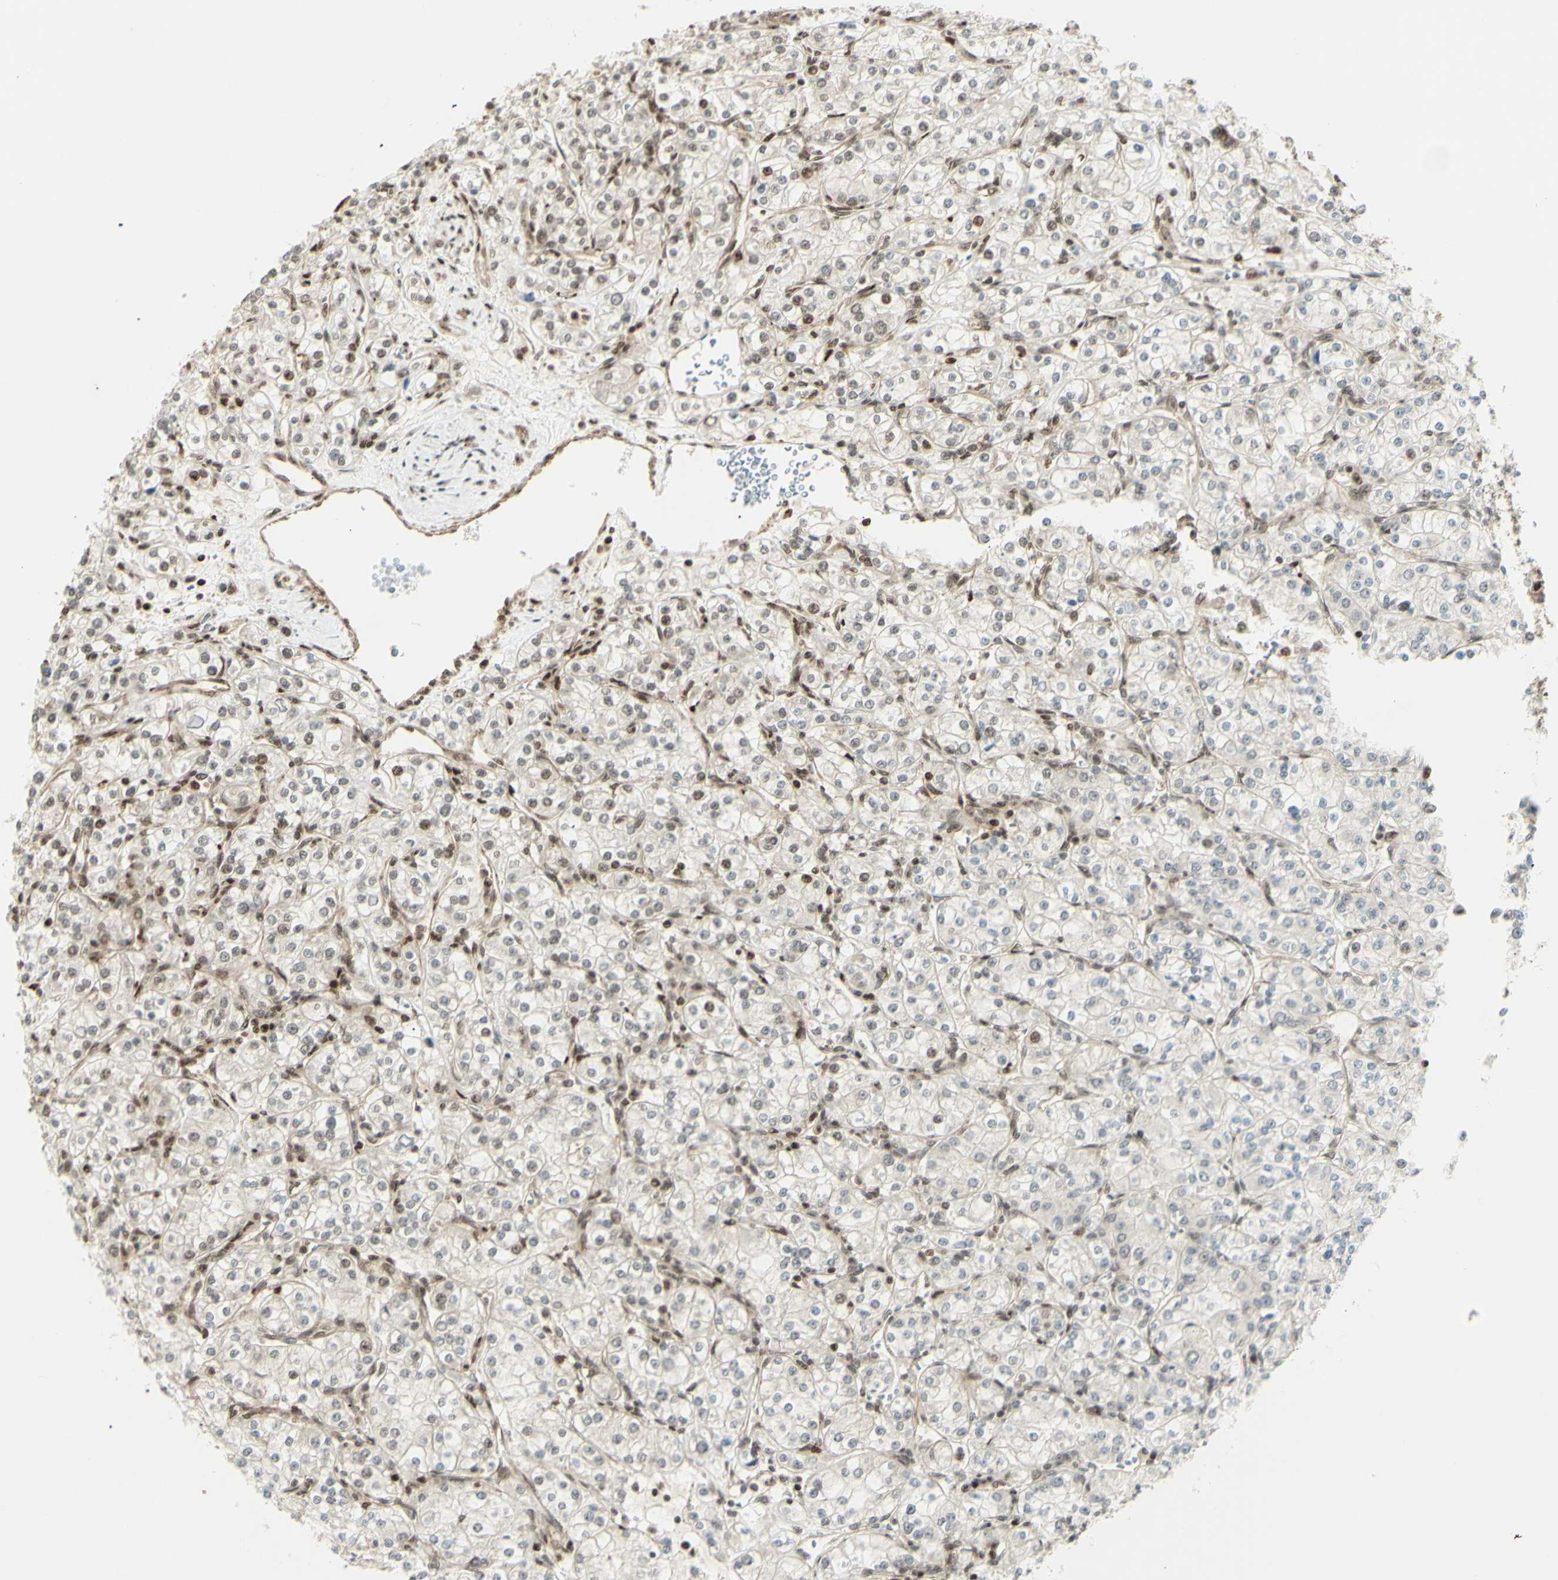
{"staining": {"intensity": "weak", "quantity": "<25%", "location": "nuclear"}, "tissue": "renal cancer", "cell_type": "Tumor cells", "image_type": "cancer", "snomed": [{"axis": "morphology", "description": "Adenocarcinoma, NOS"}, {"axis": "topography", "description": "Kidney"}], "caption": "Immunohistochemical staining of renal adenocarcinoma reveals no significant expression in tumor cells.", "gene": "ZMYM6", "patient": {"sex": "male", "age": 77}}